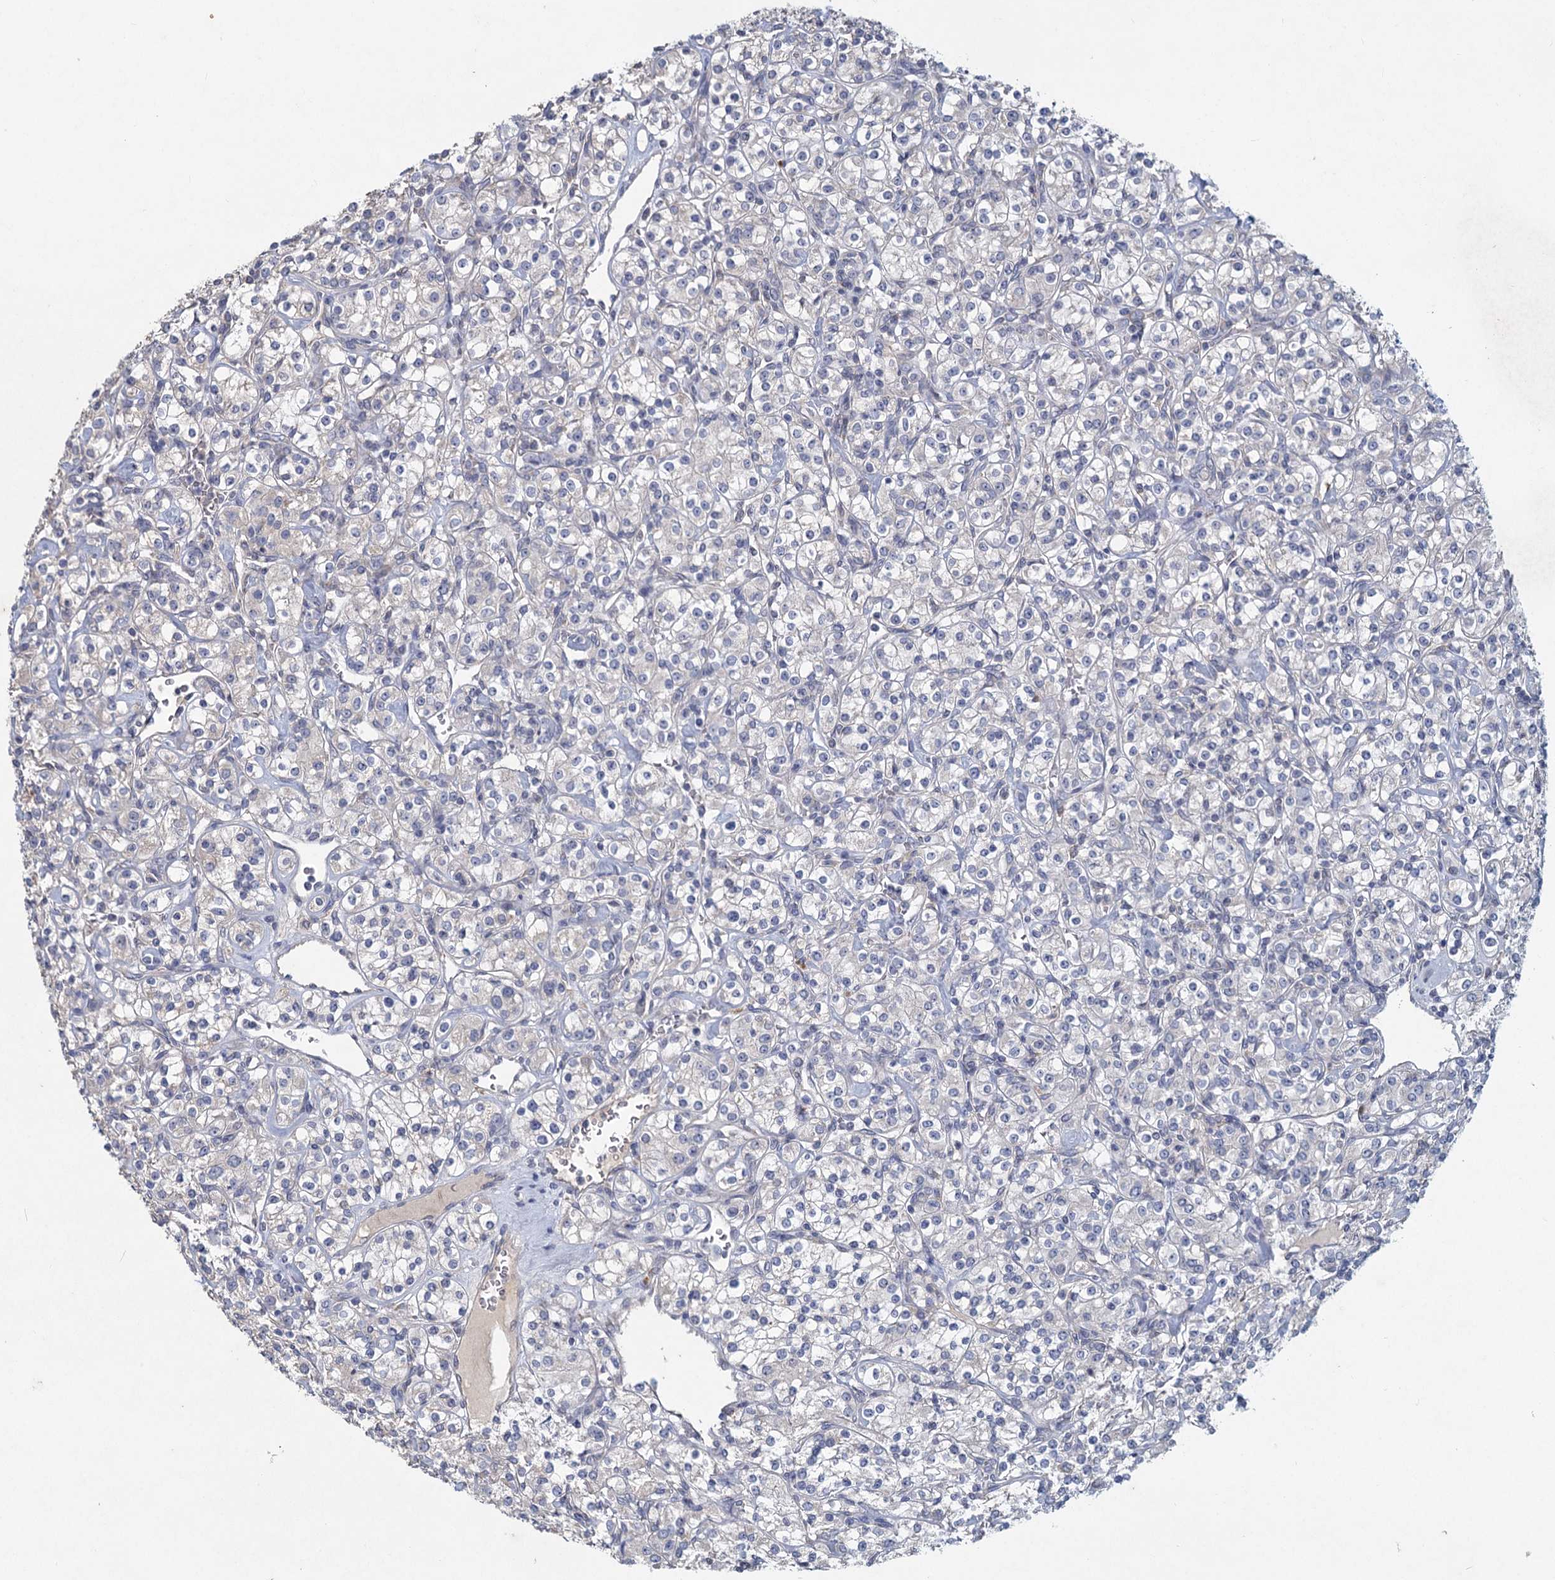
{"staining": {"intensity": "negative", "quantity": "none", "location": "none"}, "tissue": "renal cancer", "cell_type": "Tumor cells", "image_type": "cancer", "snomed": [{"axis": "morphology", "description": "Adenocarcinoma, NOS"}, {"axis": "topography", "description": "Kidney"}], "caption": "High magnification brightfield microscopy of renal adenocarcinoma stained with DAB (3,3'-diaminobenzidine) (brown) and counterstained with hematoxylin (blue): tumor cells show no significant expression. (IHC, brightfield microscopy, high magnification).", "gene": "HES2", "patient": {"sex": "male", "age": 77}}